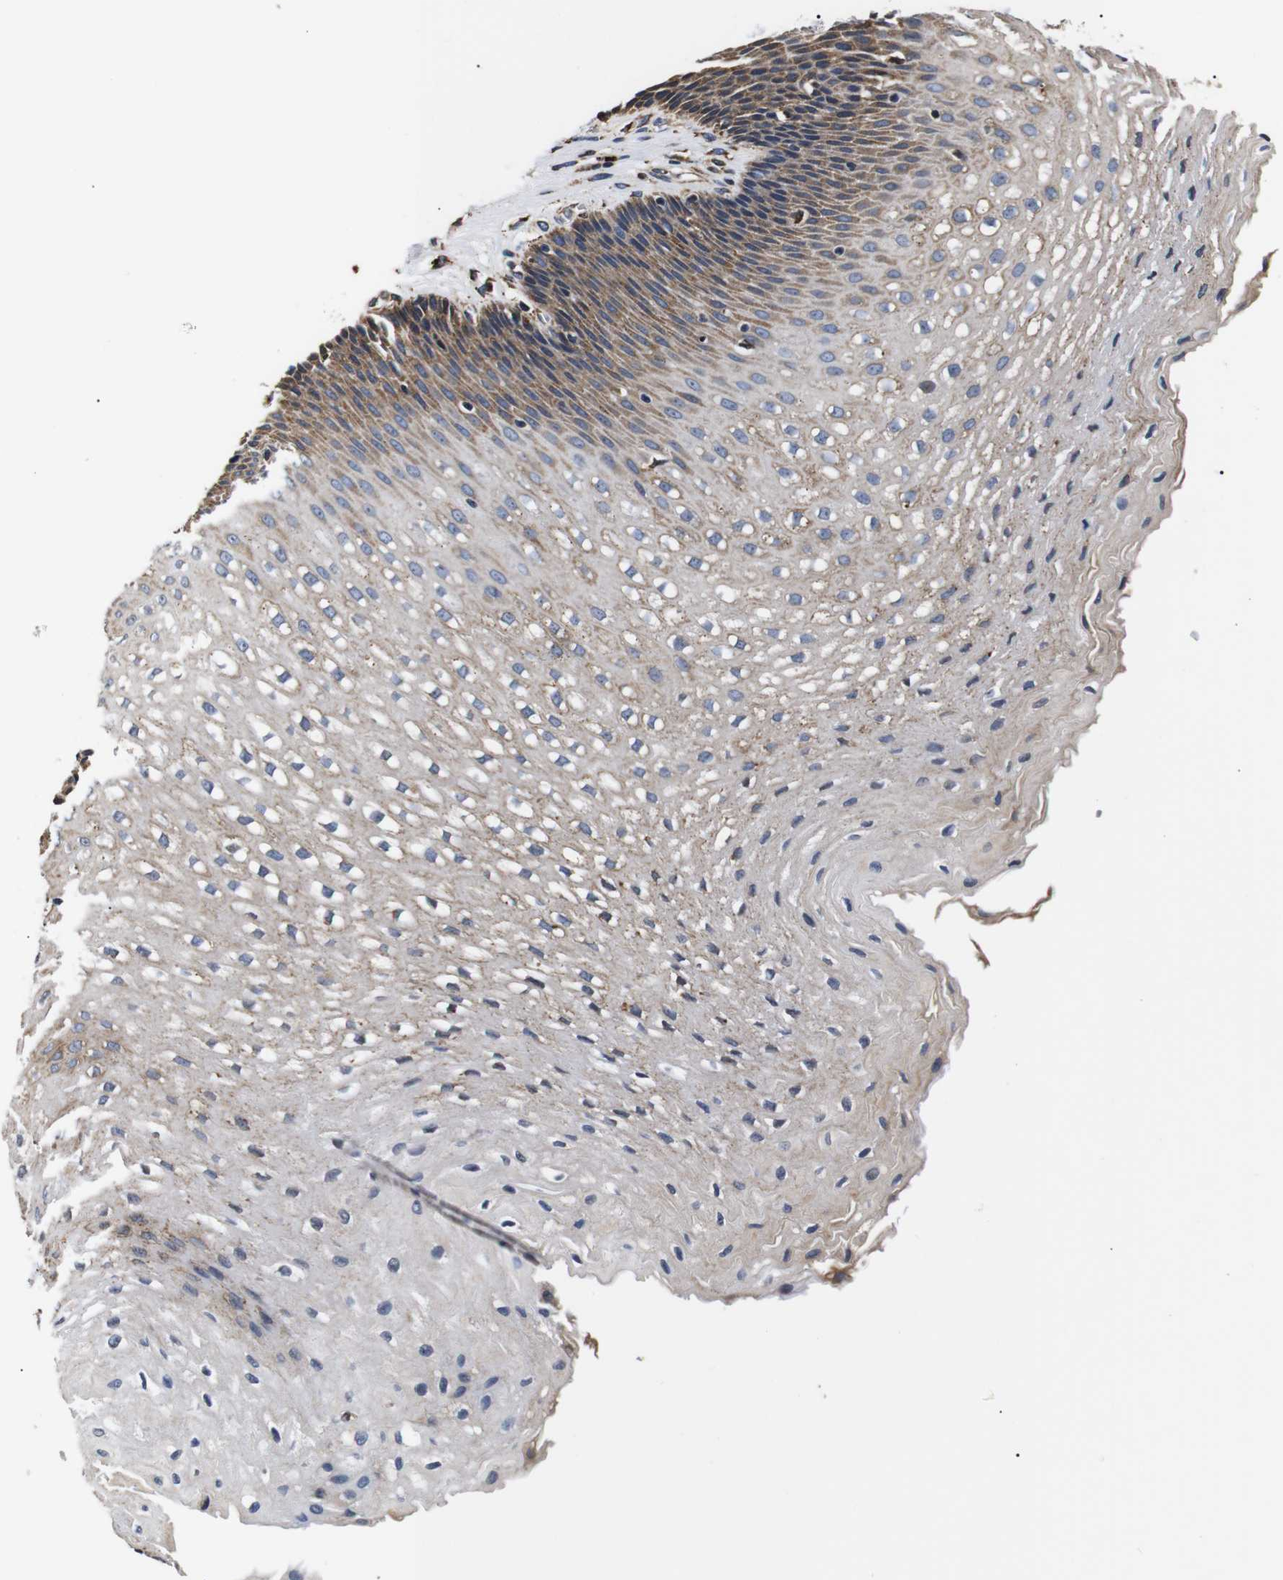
{"staining": {"intensity": "moderate", "quantity": "25%-75%", "location": "cytoplasmic/membranous"}, "tissue": "esophagus", "cell_type": "Squamous epithelial cells", "image_type": "normal", "snomed": [{"axis": "morphology", "description": "Normal tissue, NOS"}, {"axis": "topography", "description": "Esophagus"}], "caption": "Immunohistochemical staining of unremarkable esophagus shows moderate cytoplasmic/membranous protein positivity in approximately 25%-75% of squamous epithelial cells.", "gene": "HHIP", "patient": {"sex": "male", "age": 48}}